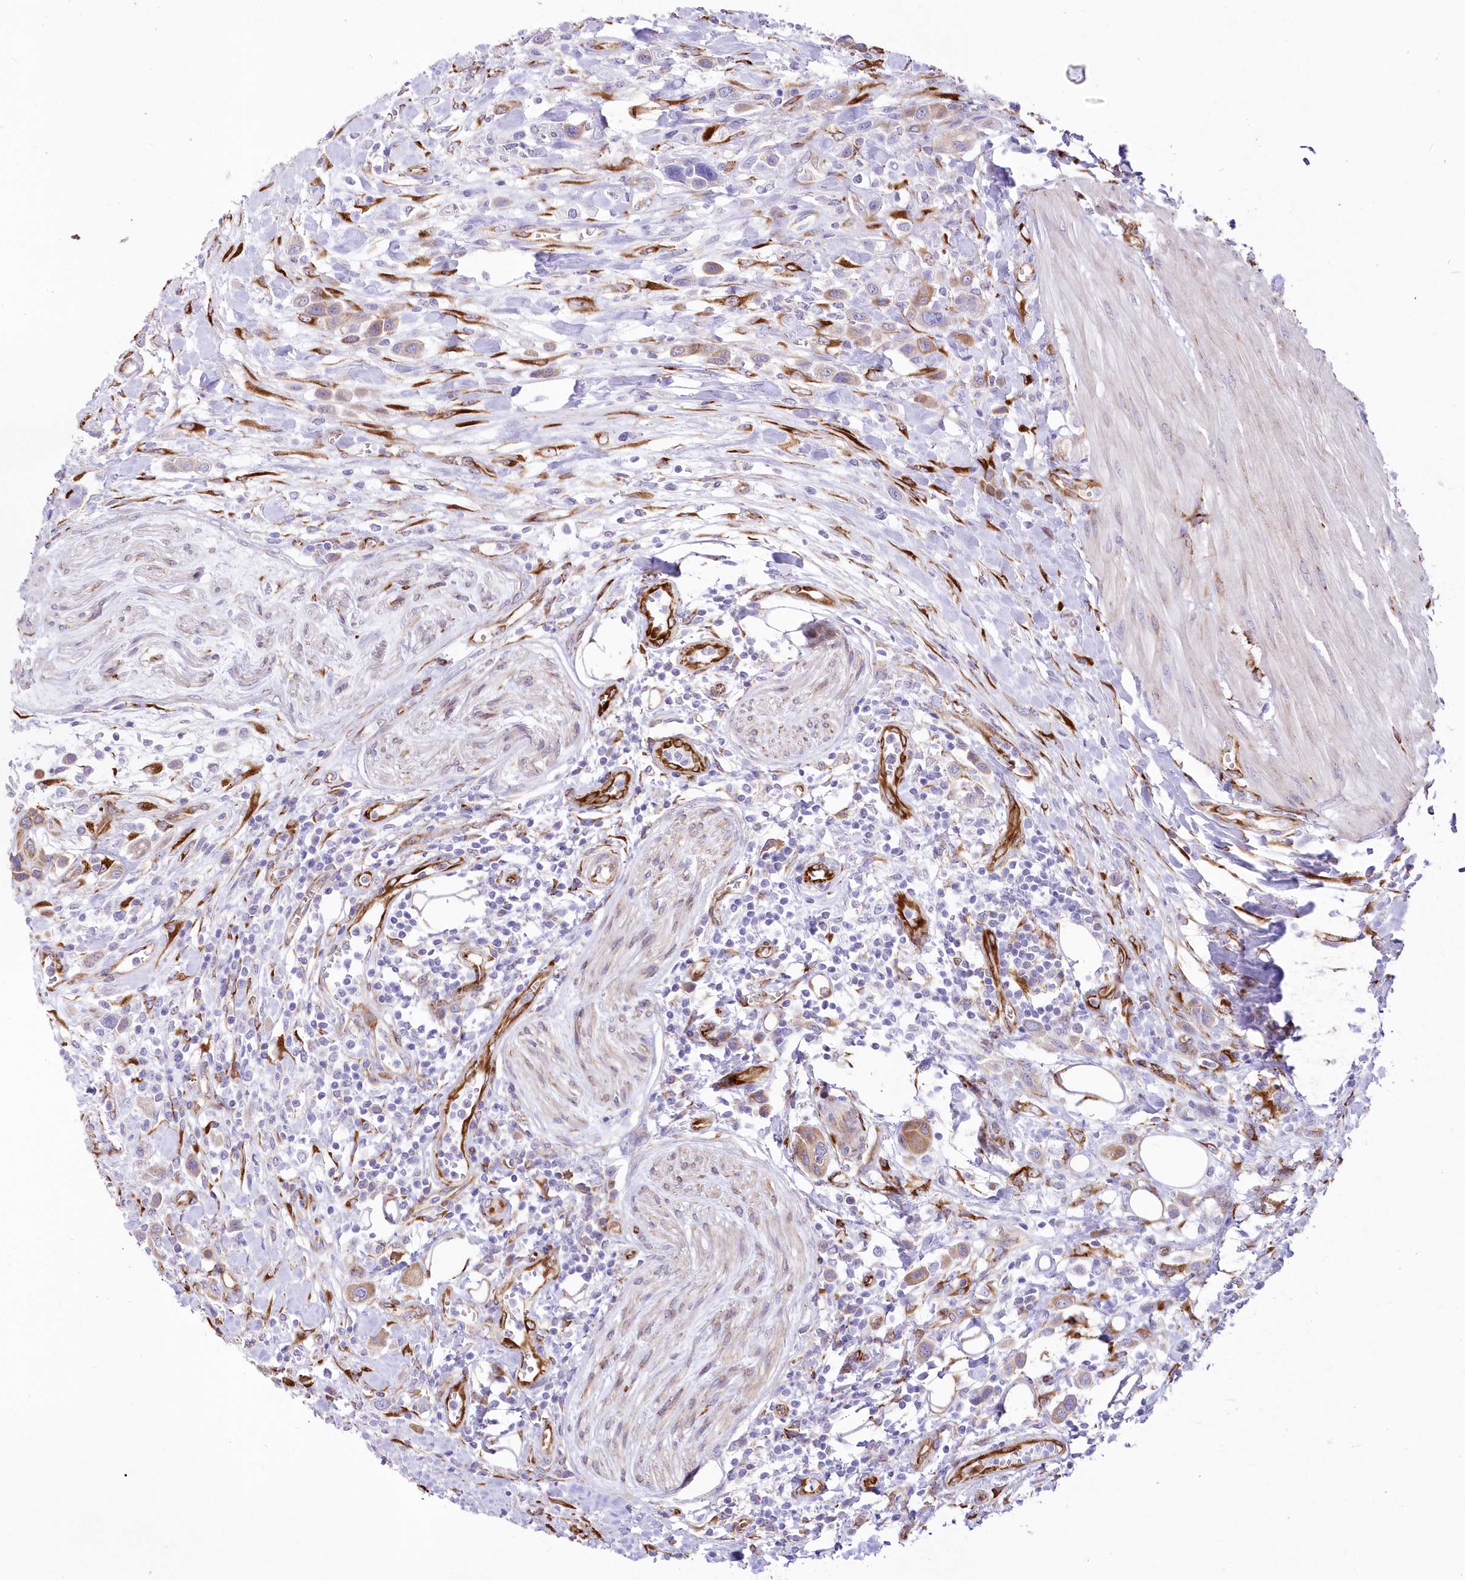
{"staining": {"intensity": "weak", "quantity": ">75%", "location": "cytoplasmic/membranous"}, "tissue": "urothelial cancer", "cell_type": "Tumor cells", "image_type": "cancer", "snomed": [{"axis": "morphology", "description": "Urothelial carcinoma, High grade"}, {"axis": "topography", "description": "Urinary bladder"}], "caption": "The histopathology image demonstrates immunohistochemical staining of urothelial carcinoma (high-grade). There is weak cytoplasmic/membranous staining is seen in approximately >75% of tumor cells.", "gene": "YTHDC2", "patient": {"sex": "male", "age": 50}}